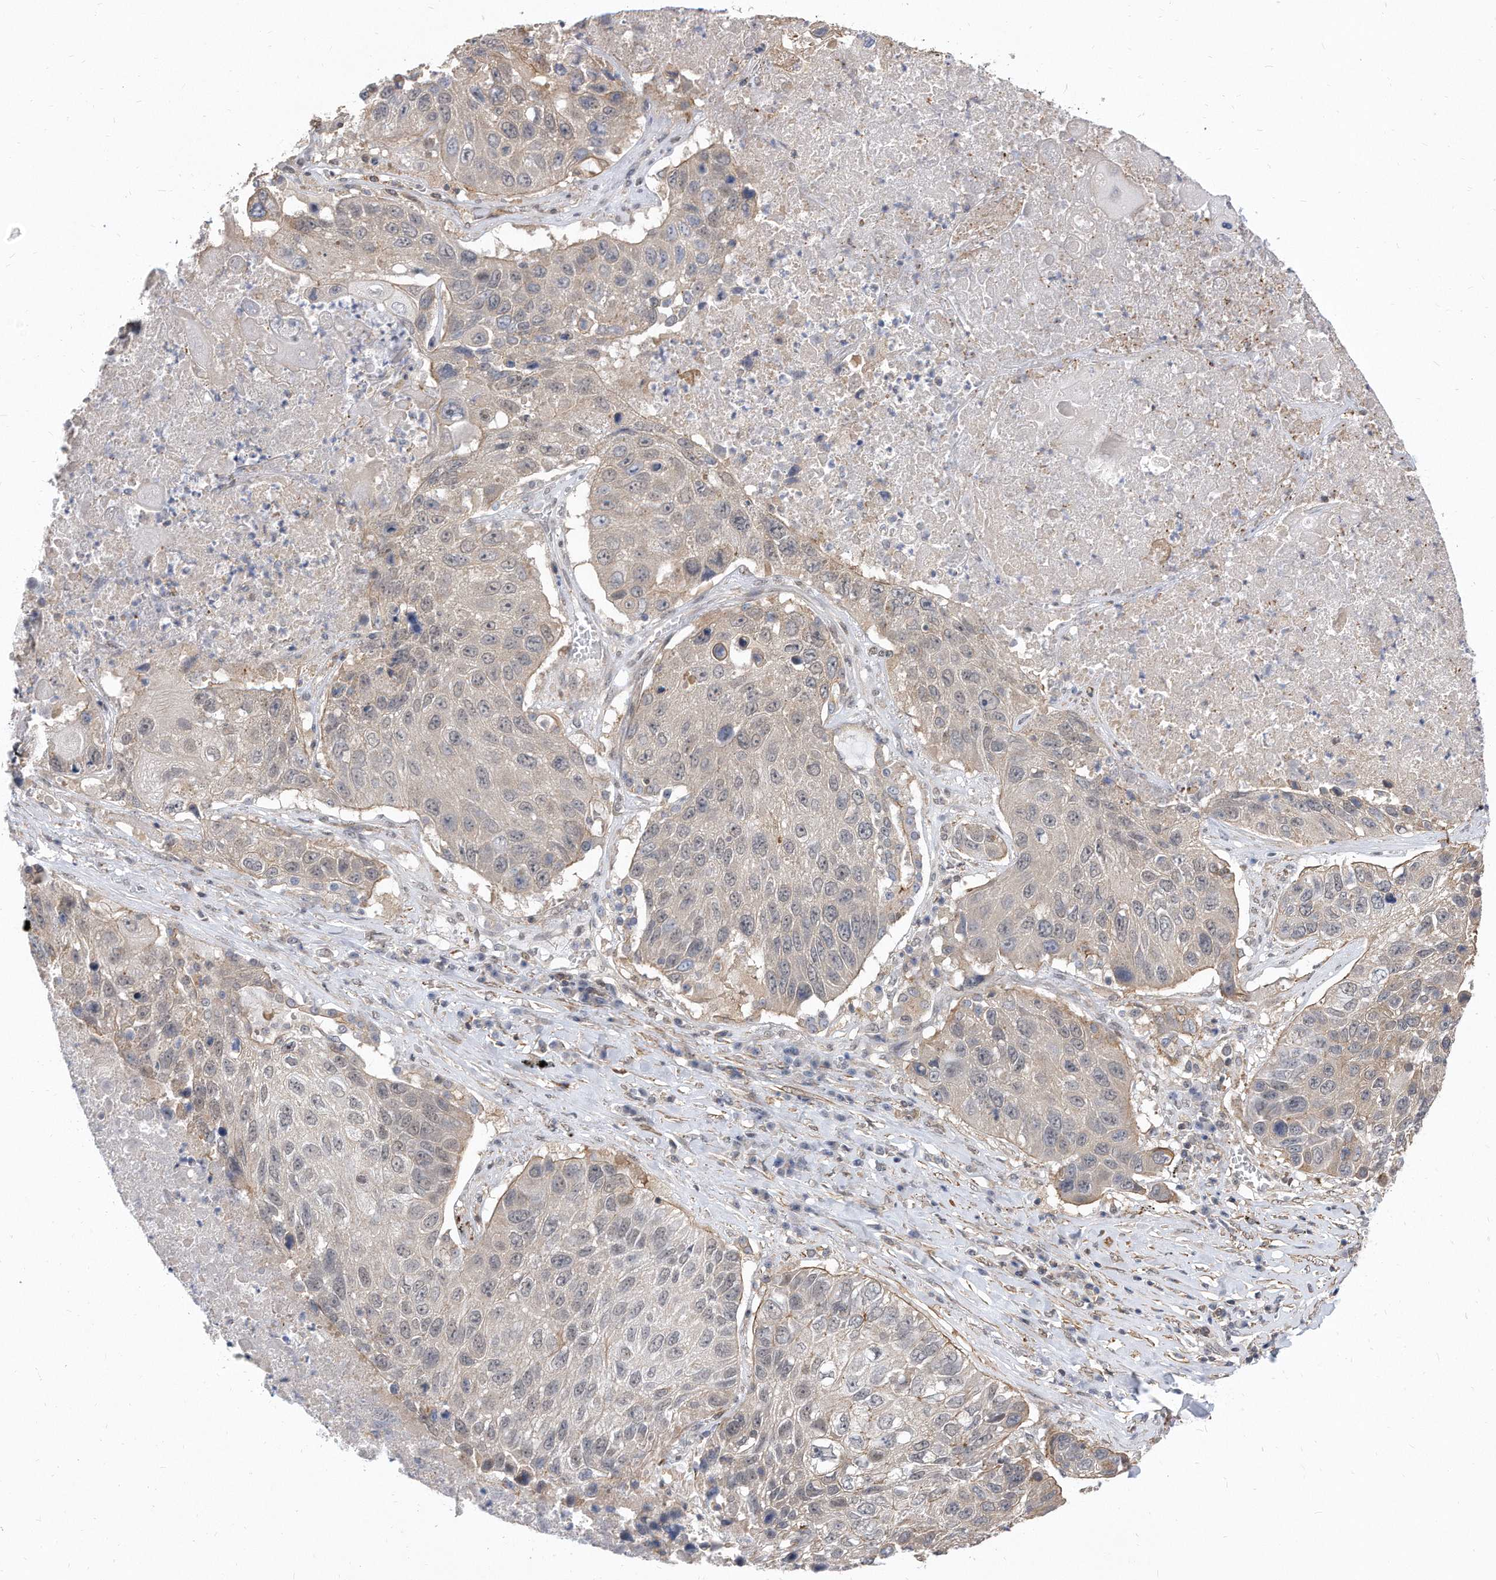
{"staining": {"intensity": "negative", "quantity": "none", "location": "none"}, "tissue": "lung cancer", "cell_type": "Tumor cells", "image_type": "cancer", "snomed": [{"axis": "morphology", "description": "Squamous cell carcinoma, NOS"}, {"axis": "topography", "description": "Lung"}], "caption": "A high-resolution photomicrograph shows immunohistochemistry staining of lung cancer, which shows no significant expression in tumor cells.", "gene": "TCP1", "patient": {"sex": "male", "age": 61}}